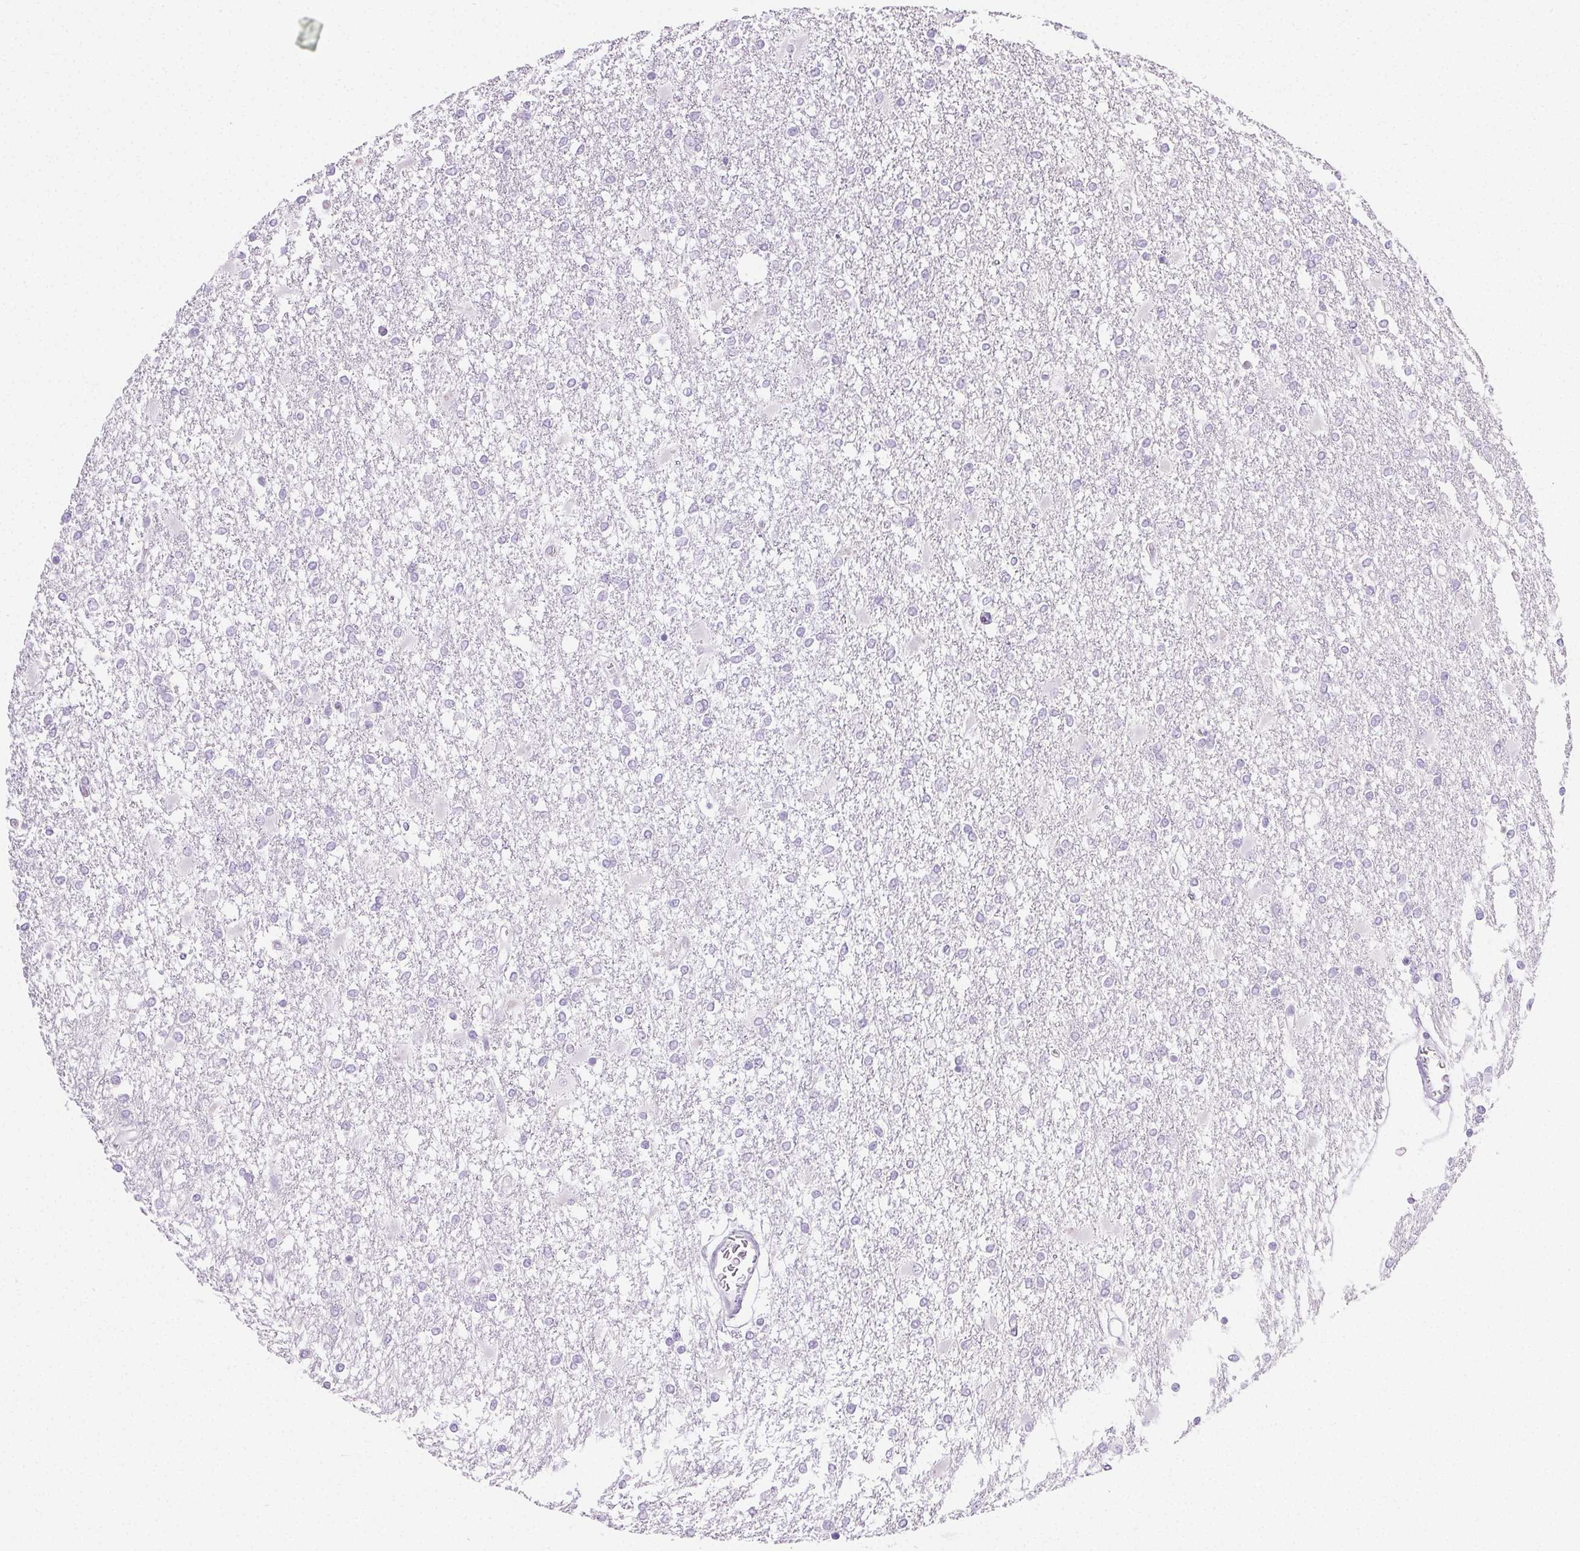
{"staining": {"intensity": "negative", "quantity": "none", "location": "none"}, "tissue": "glioma", "cell_type": "Tumor cells", "image_type": "cancer", "snomed": [{"axis": "morphology", "description": "Glioma, malignant, High grade"}, {"axis": "topography", "description": "Cerebral cortex"}], "caption": "A high-resolution photomicrograph shows immunohistochemistry staining of glioma, which displays no significant staining in tumor cells. The staining is performed using DAB brown chromogen with nuclei counter-stained in using hematoxylin.", "gene": "PI3", "patient": {"sex": "male", "age": 79}}